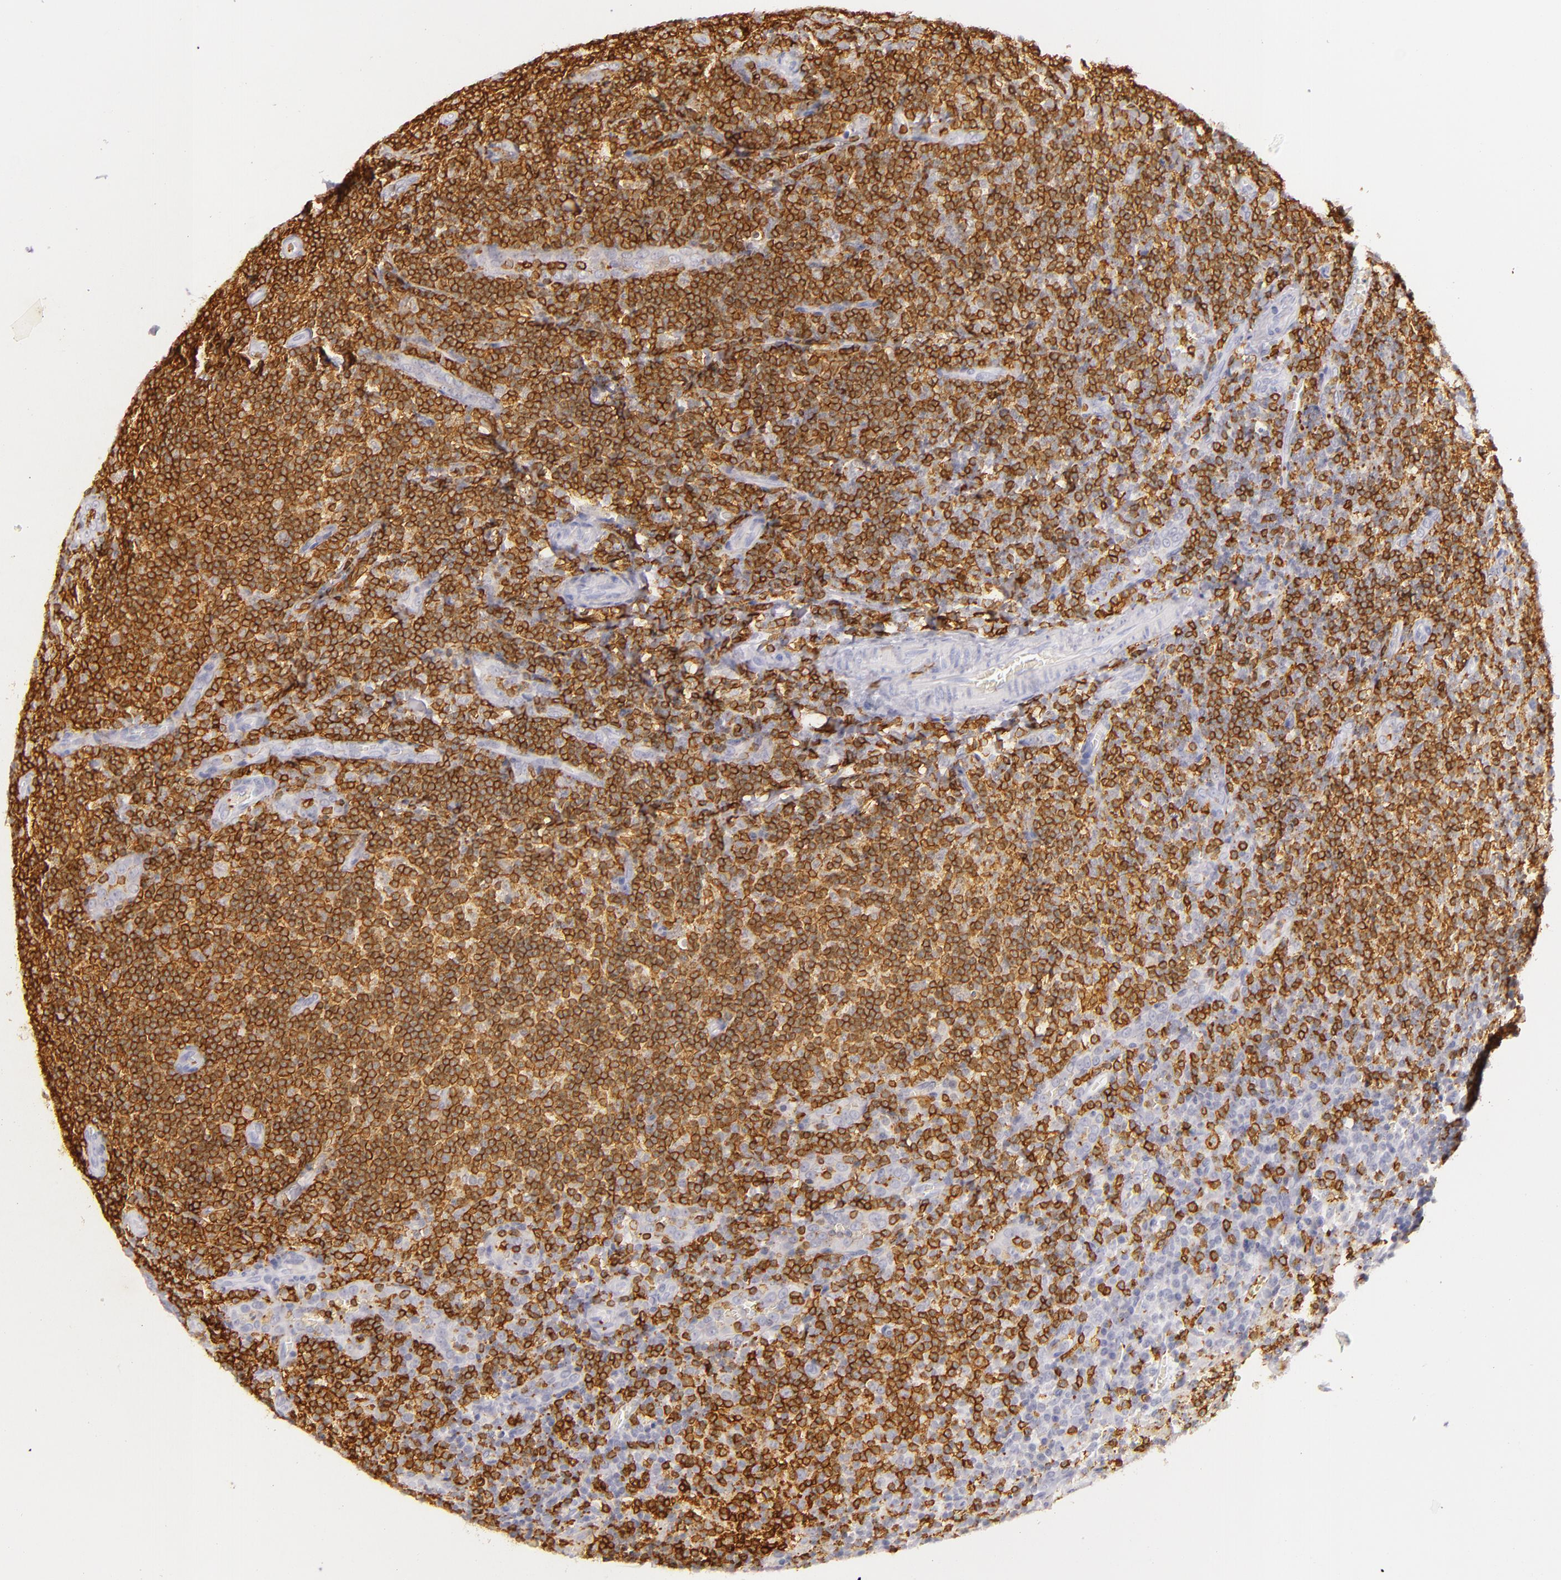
{"staining": {"intensity": "strong", "quantity": "25%-75%", "location": "cytoplasmic/membranous"}, "tissue": "tonsil", "cell_type": "Germinal center cells", "image_type": "normal", "snomed": [{"axis": "morphology", "description": "Normal tissue, NOS"}, {"axis": "topography", "description": "Tonsil"}], "caption": "Benign tonsil shows strong cytoplasmic/membranous staining in approximately 25%-75% of germinal center cells, visualized by immunohistochemistry.", "gene": "LAT", "patient": {"sex": "male", "age": 20}}